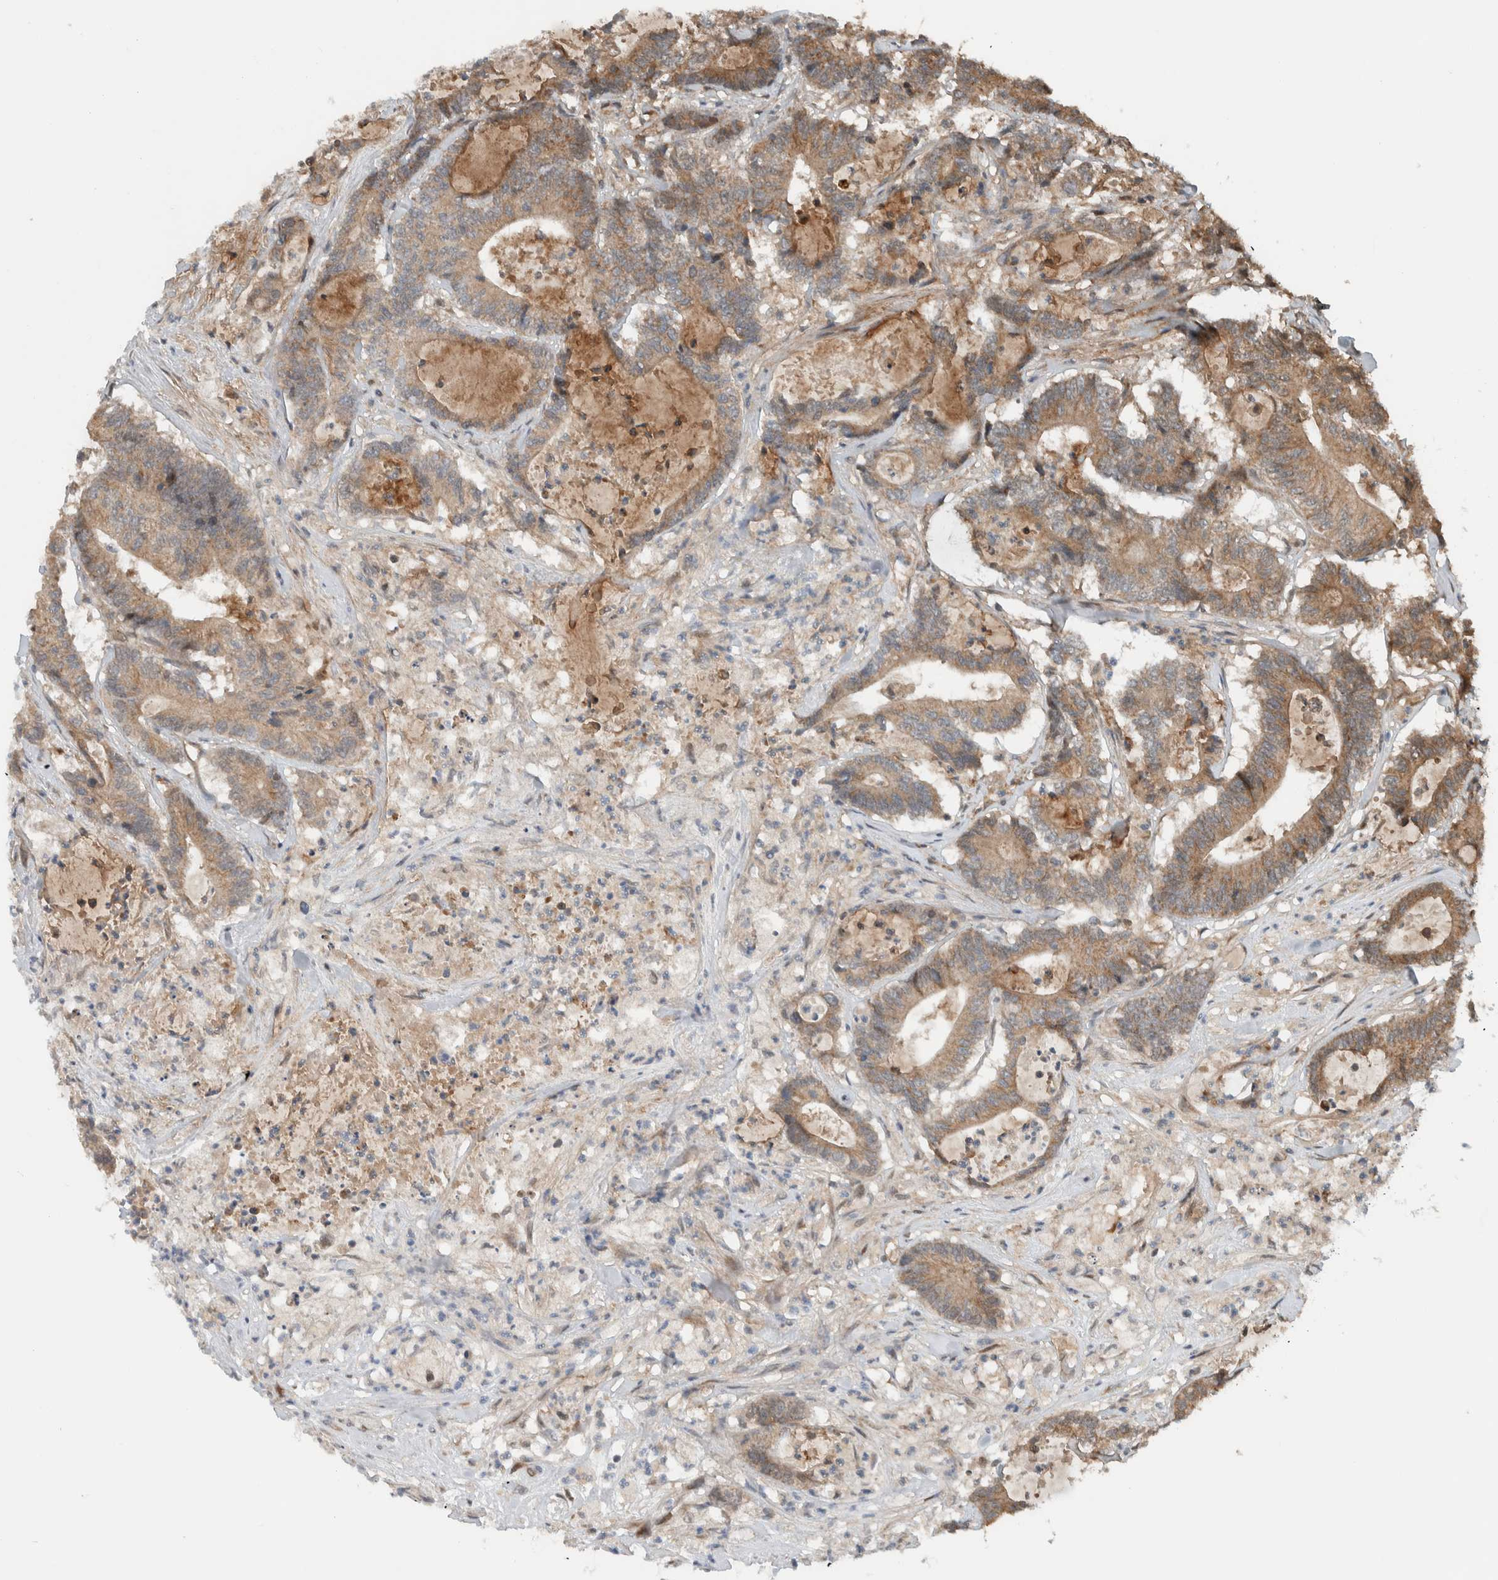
{"staining": {"intensity": "weak", "quantity": ">75%", "location": "cytoplasmic/membranous"}, "tissue": "colorectal cancer", "cell_type": "Tumor cells", "image_type": "cancer", "snomed": [{"axis": "morphology", "description": "Adenocarcinoma, NOS"}, {"axis": "topography", "description": "Colon"}], "caption": "There is low levels of weak cytoplasmic/membranous expression in tumor cells of colorectal cancer (adenocarcinoma), as demonstrated by immunohistochemical staining (brown color).", "gene": "KLHL6", "patient": {"sex": "female", "age": 84}}